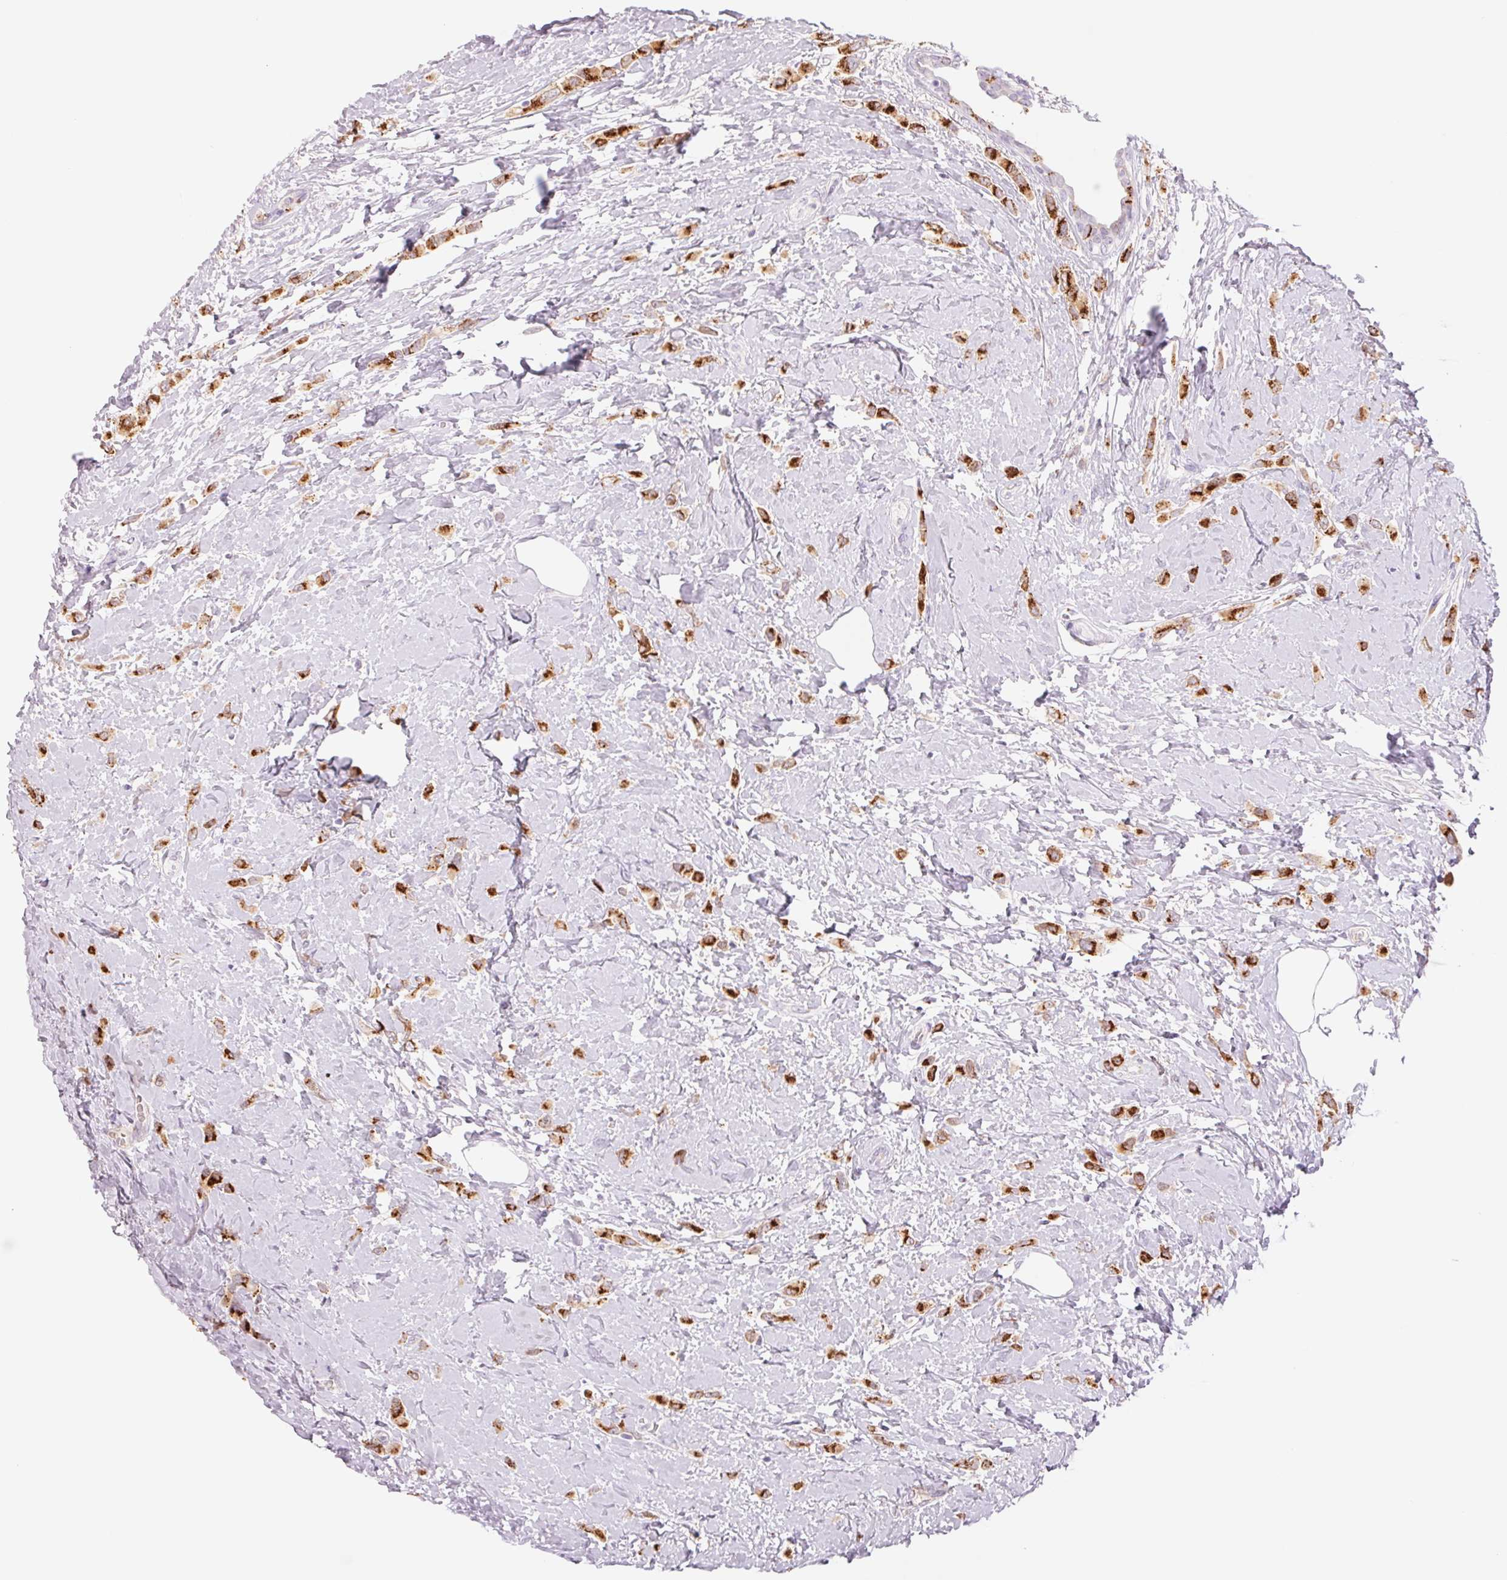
{"staining": {"intensity": "strong", "quantity": ">75%", "location": "cytoplasmic/membranous"}, "tissue": "breast cancer", "cell_type": "Tumor cells", "image_type": "cancer", "snomed": [{"axis": "morphology", "description": "Lobular carcinoma"}, {"axis": "topography", "description": "Breast"}], "caption": "Breast cancer (lobular carcinoma) stained with DAB (3,3'-diaminobenzidine) immunohistochemistry exhibits high levels of strong cytoplasmic/membranous staining in about >75% of tumor cells.", "gene": "GALNT7", "patient": {"sex": "female", "age": 66}}